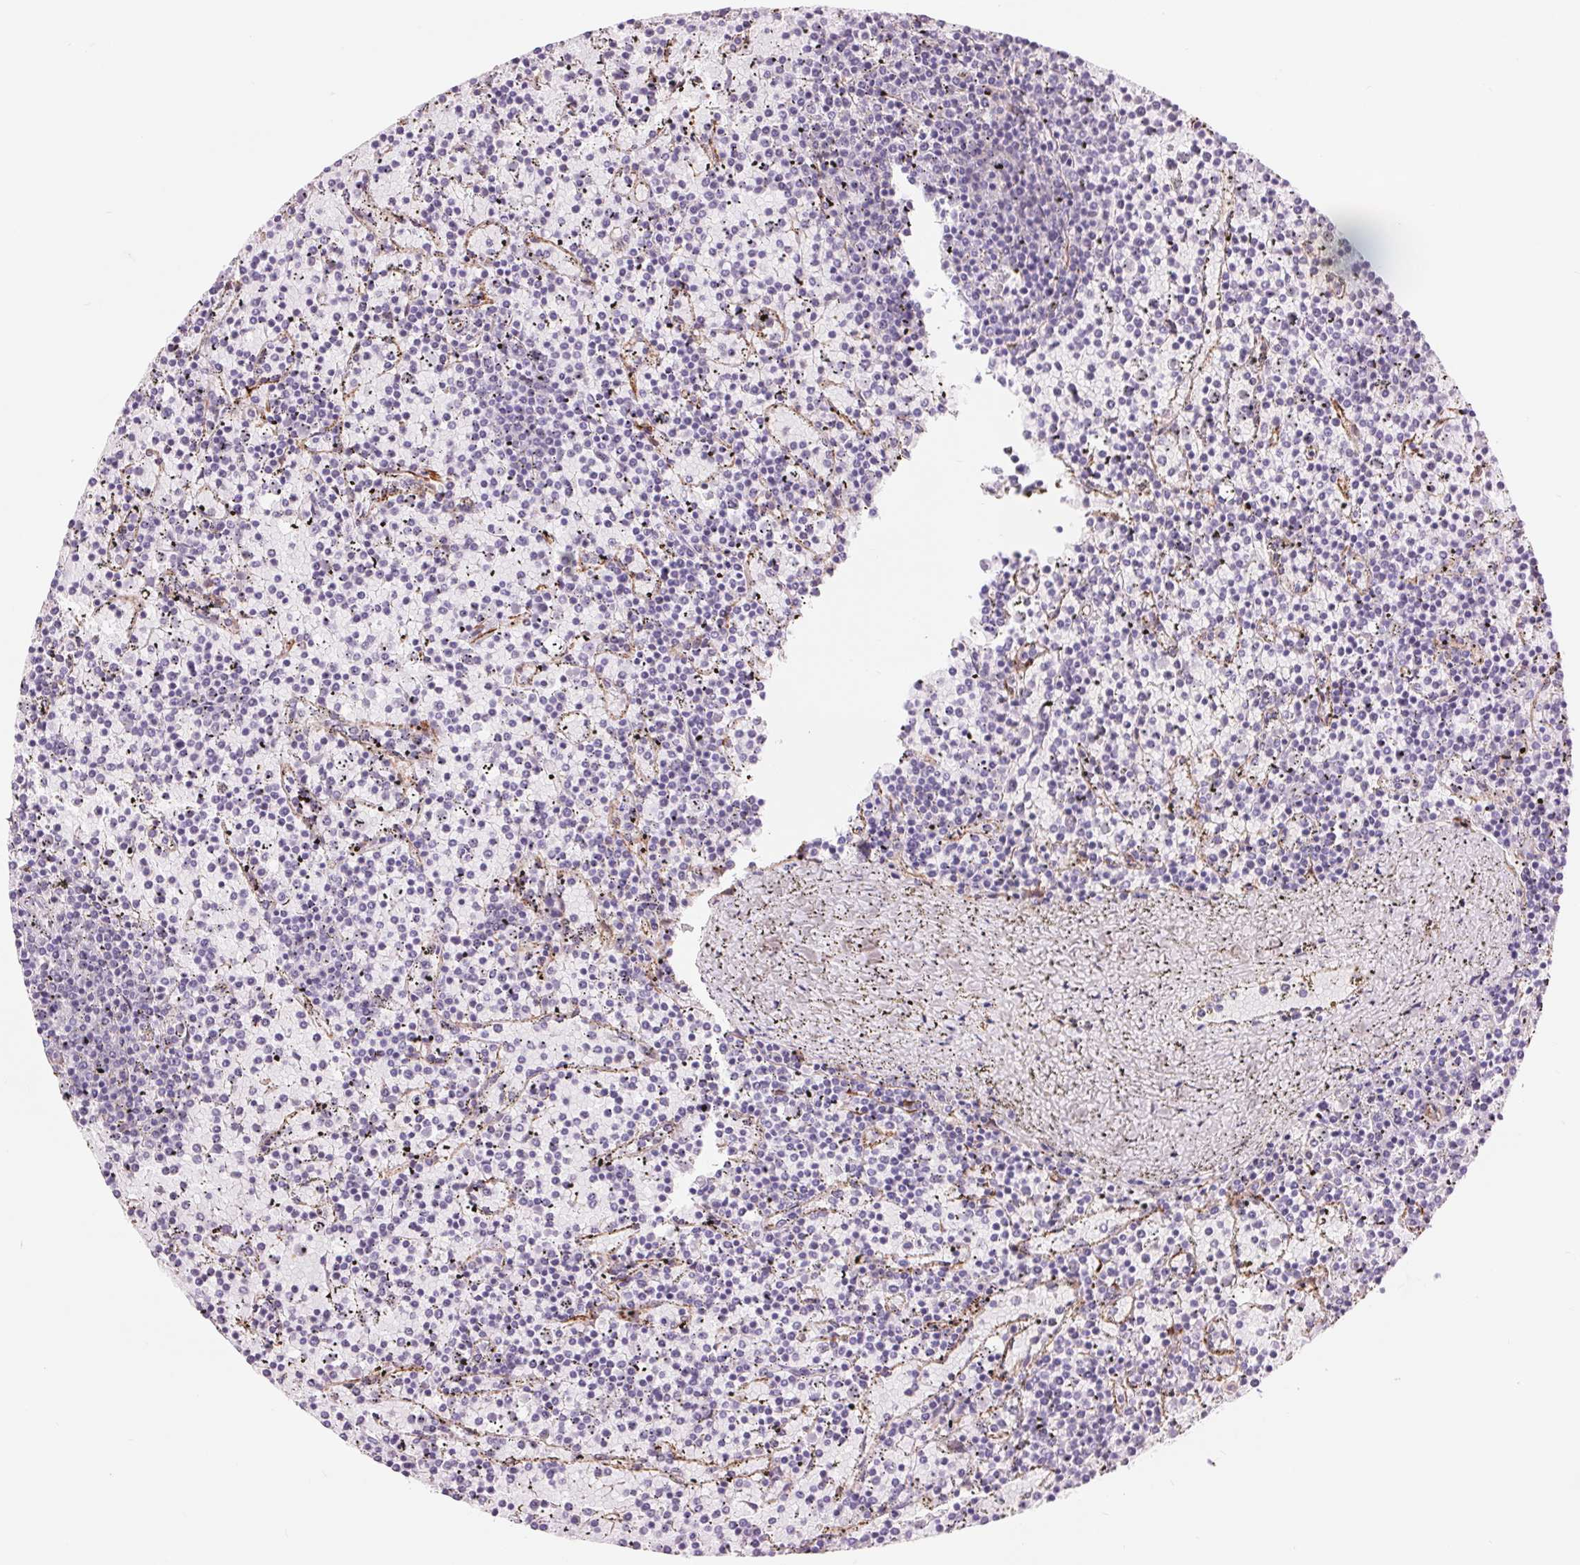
{"staining": {"intensity": "negative", "quantity": "none", "location": "none"}, "tissue": "lymphoma", "cell_type": "Tumor cells", "image_type": "cancer", "snomed": [{"axis": "morphology", "description": "Malignant lymphoma, non-Hodgkin's type, Low grade"}, {"axis": "topography", "description": "Spleen"}], "caption": "Tumor cells show no significant protein staining in lymphoma. Nuclei are stained in blue.", "gene": "DIXDC1", "patient": {"sex": "female", "age": 77}}